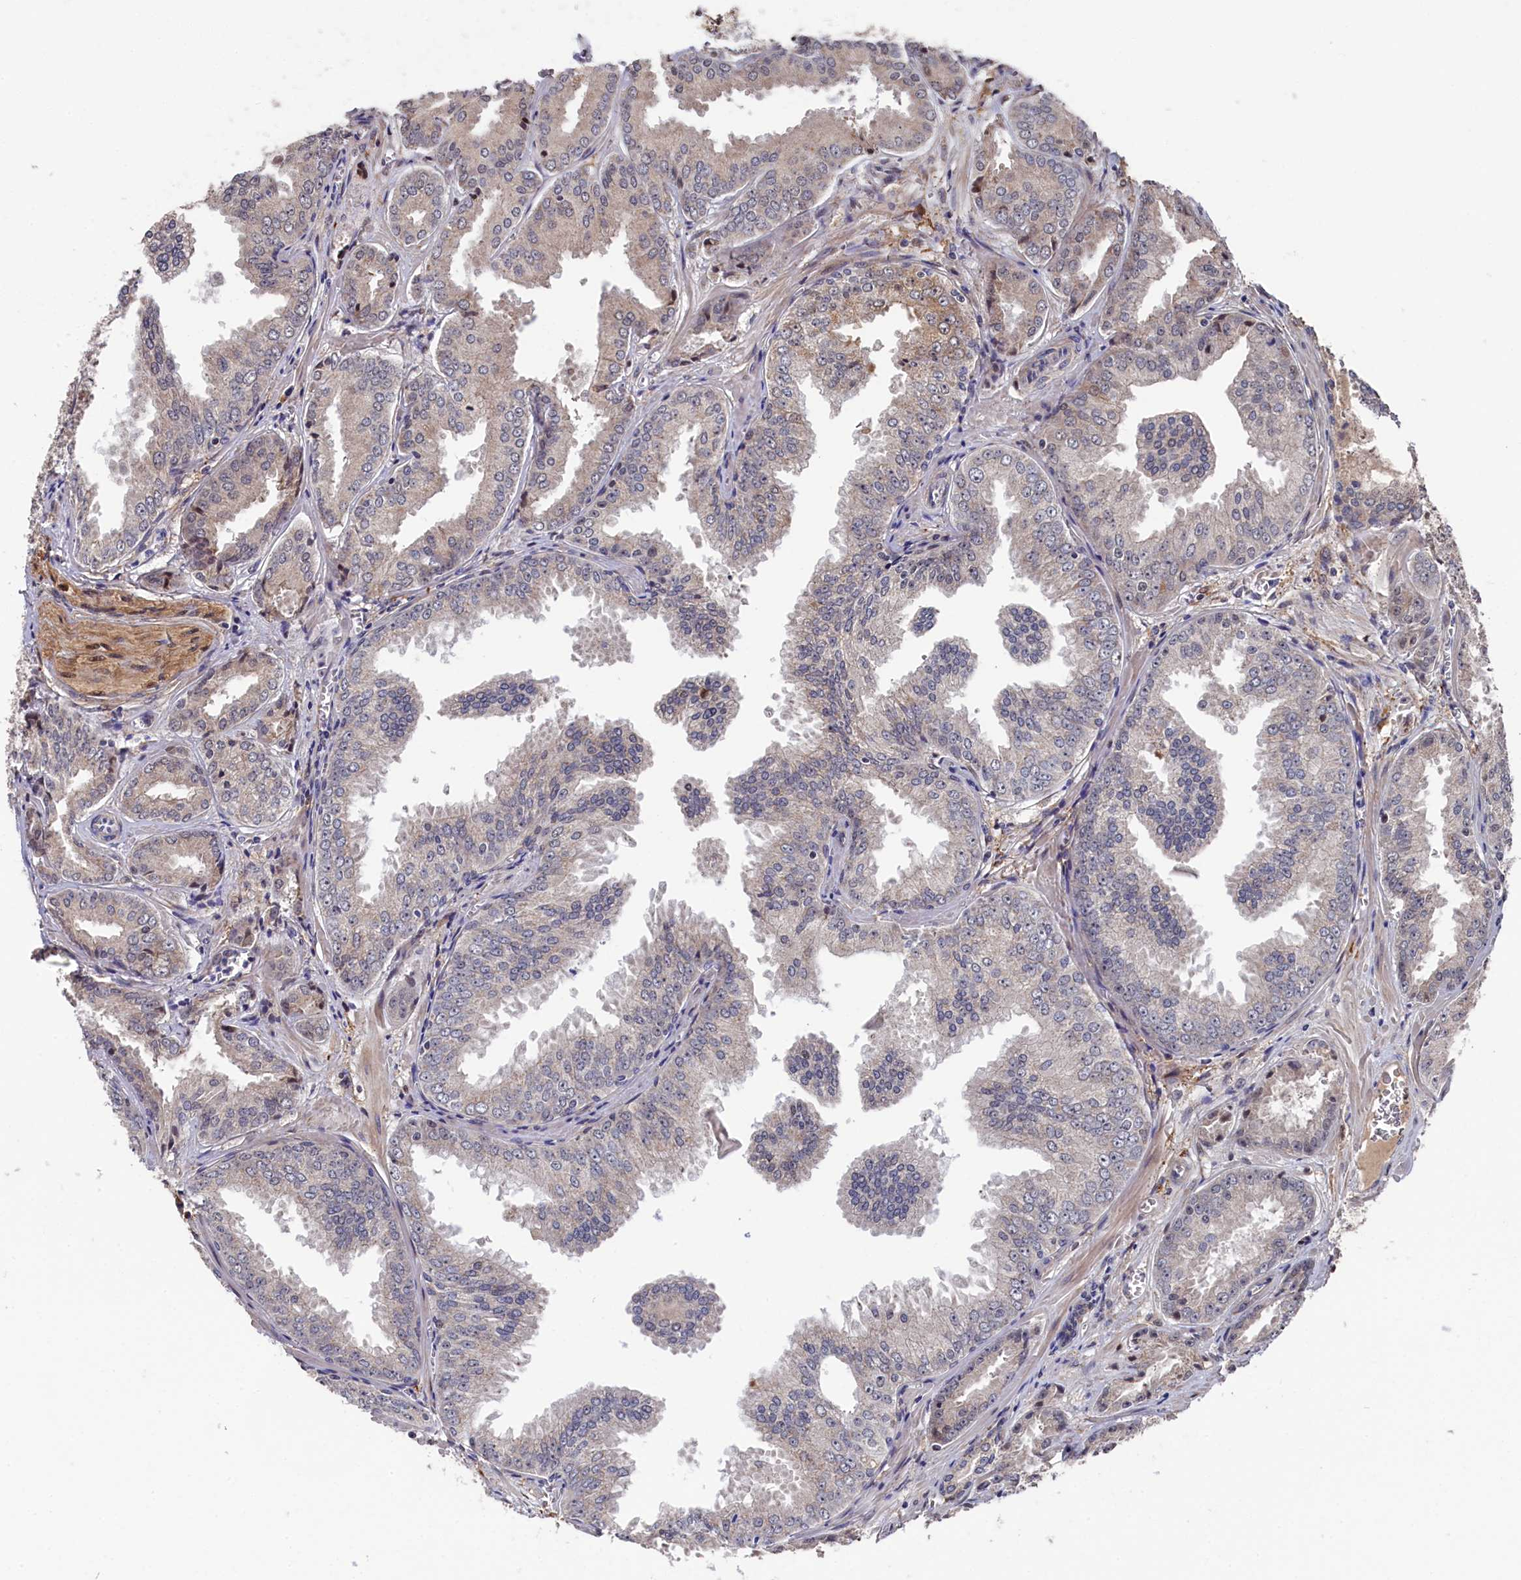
{"staining": {"intensity": "weak", "quantity": "<25%", "location": "cytoplasmic/membranous"}, "tissue": "prostate cancer", "cell_type": "Tumor cells", "image_type": "cancer", "snomed": [{"axis": "morphology", "description": "Adenocarcinoma, Low grade"}, {"axis": "topography", "description": "Prostate"}], "caption": "IHC image of prostate cancer stained for a protein (brown), which exhibits no staining in tumor cells.", "gene": "SLC12A4", "patient": {"sex": "male", "age": 67}}